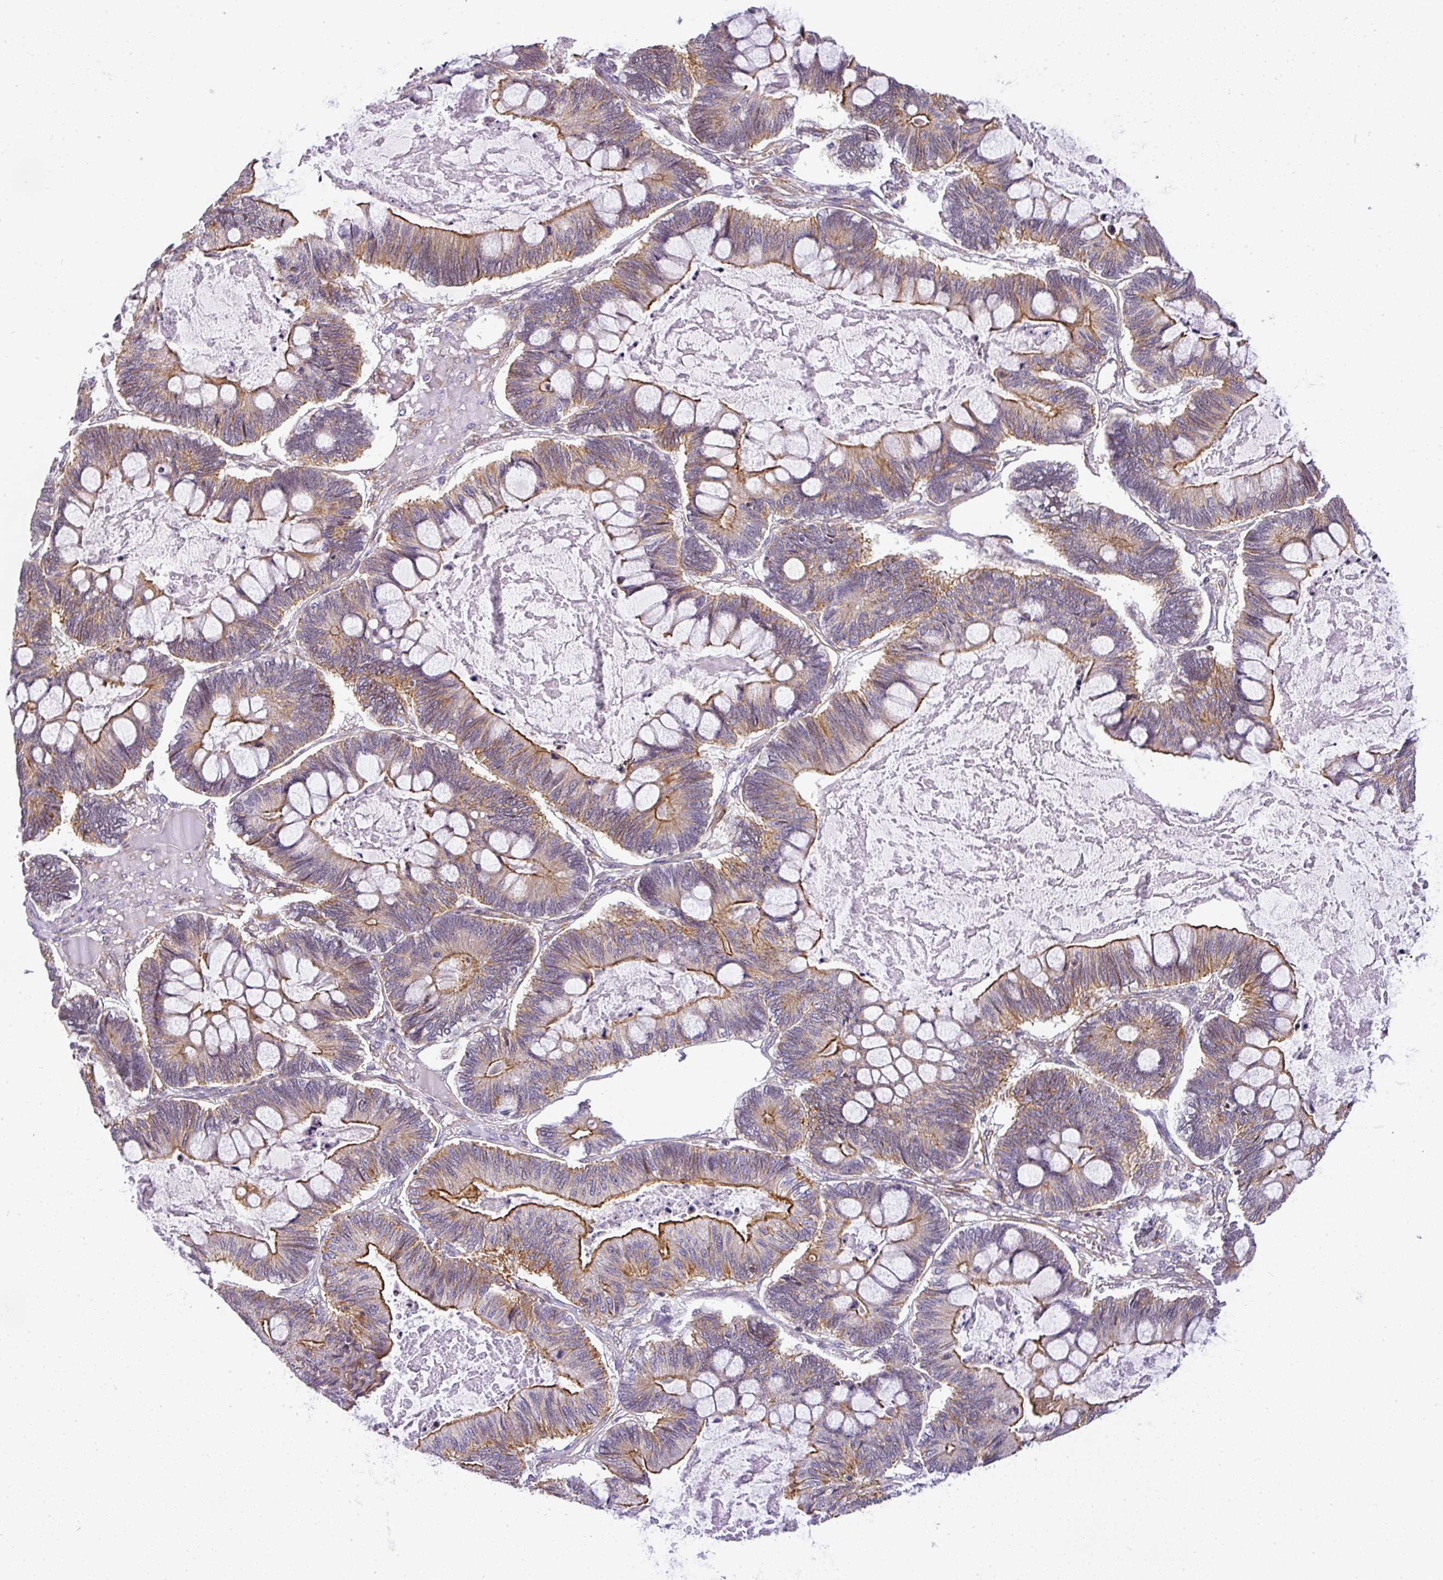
{"staining": {"intensity": "moderate", "quantity": ">75%", "location": "cytoplasmic/membranous"}, "tissue": "ovarian cancer", "cell_type": "Tumor cells", "image_type": "cancer", "snomed": [{"axis": "morphology", "description": "Cystadenocarcinoma, mucinous, NOS"}, {"axis": "topography", "description": "Ovary"}], "caption": "Immunohistochemical staining of human ovarian cancer (mucinous cystadenocarcinoma) displays medium levels of moderate cytoplasmic/membranous protein positivity in approximately >75% of tumor cells.", "gene": "OR11H4", "patient": {"sex": "female", "age": 61}}